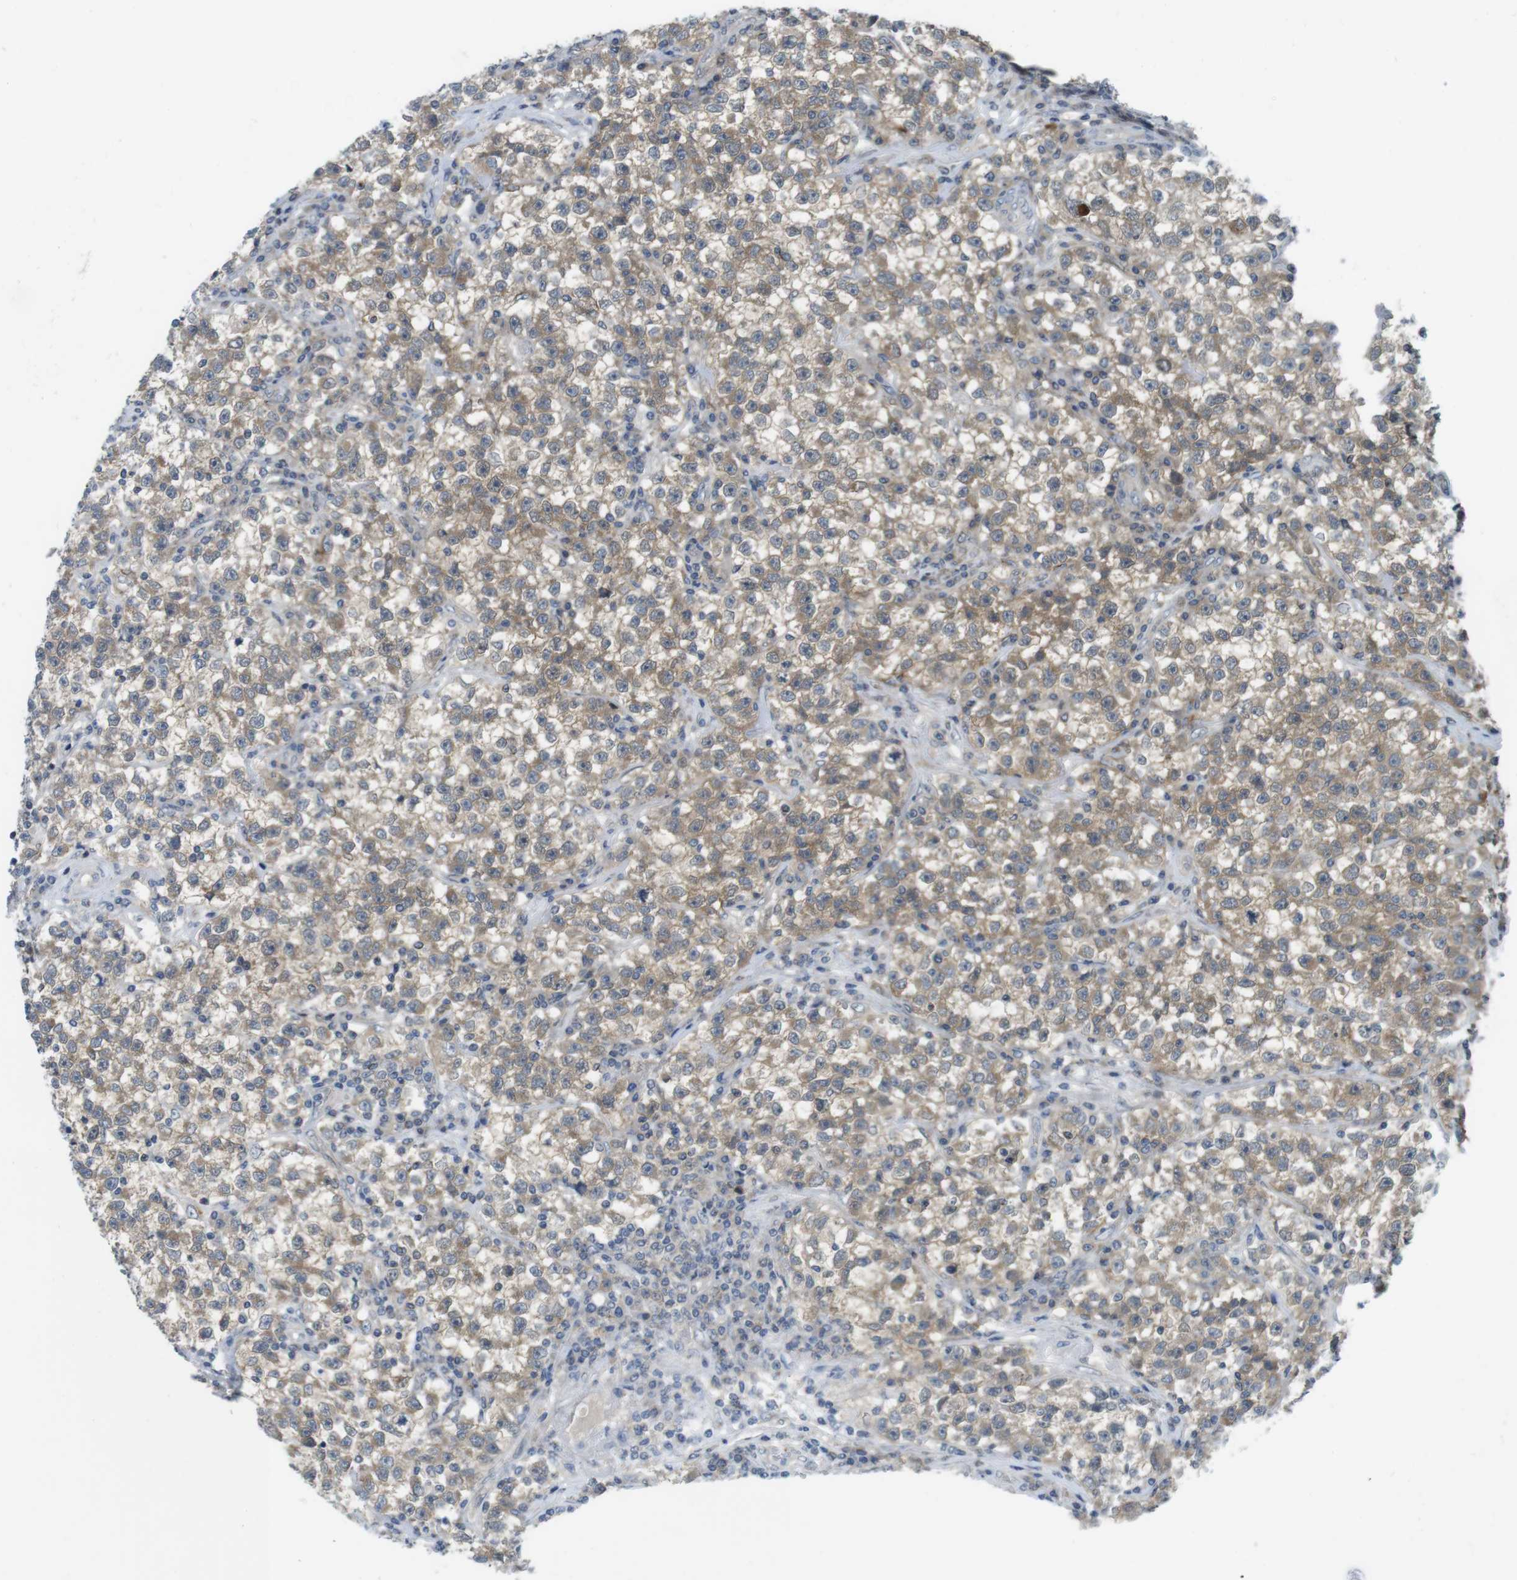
{"staining": {"intensity": "moderate", "quantity": ">75%", "location": "cytoplasmic/membranous"}, "tissue": "testis cancer", "cell_type": "Tumor cells", "image_type": "cancer", "snomed": [{"axis": "morphology", "description": "Seminoma, NOS"}, {"axis": "topography", "description": "Testis"}], "caption": "Immunohistochemistry (DAB (3,3'-diaminobenzidine)) staining of human testis cancer (seminoma) displays moderate cytoplasmic/membranous protein staining in about >75% of tumor cells. Nuclei are stained in blue.", "gene": "CASP2", "patient": {"sex": "male", "age": 22}}